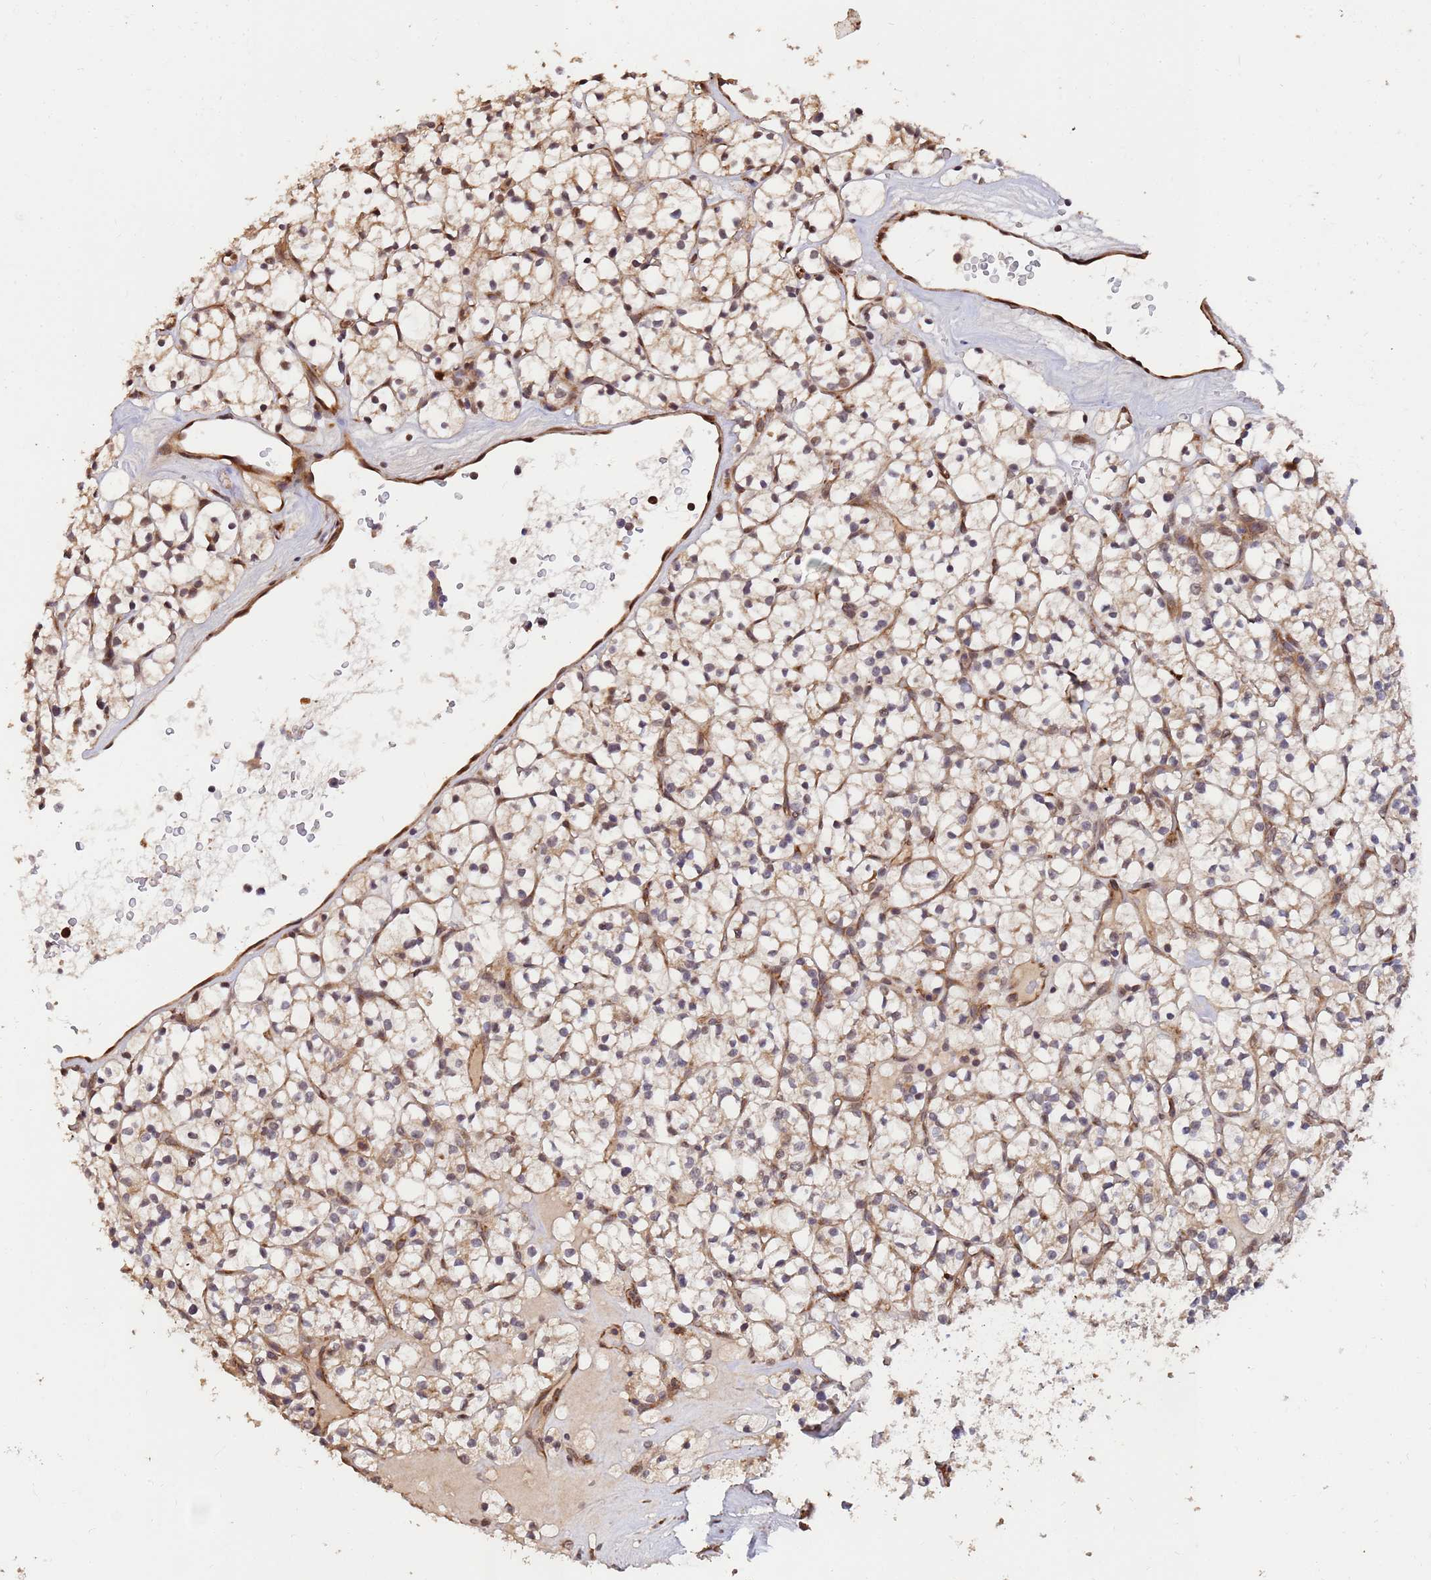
{"staining": {"intensity": "weak", "quantity": "<25%", "location": "nuclear"}, "tissue": "renal cancer", "cell_type": "Tumor cells", "image_type": "cancer", "snomed": [{"axis": "morphology", "description": "Adenocarcinoma, NOS"}, {"axis": "topography", "description": "Kidney"}], "caption": "High power microscopy photomicrograph of an IHC image of renal adenocarcinoma, revealing no significant positivity in tumor cells.", "gene": "ZNF619", "patient": {"sex": "female", "age": 64}}